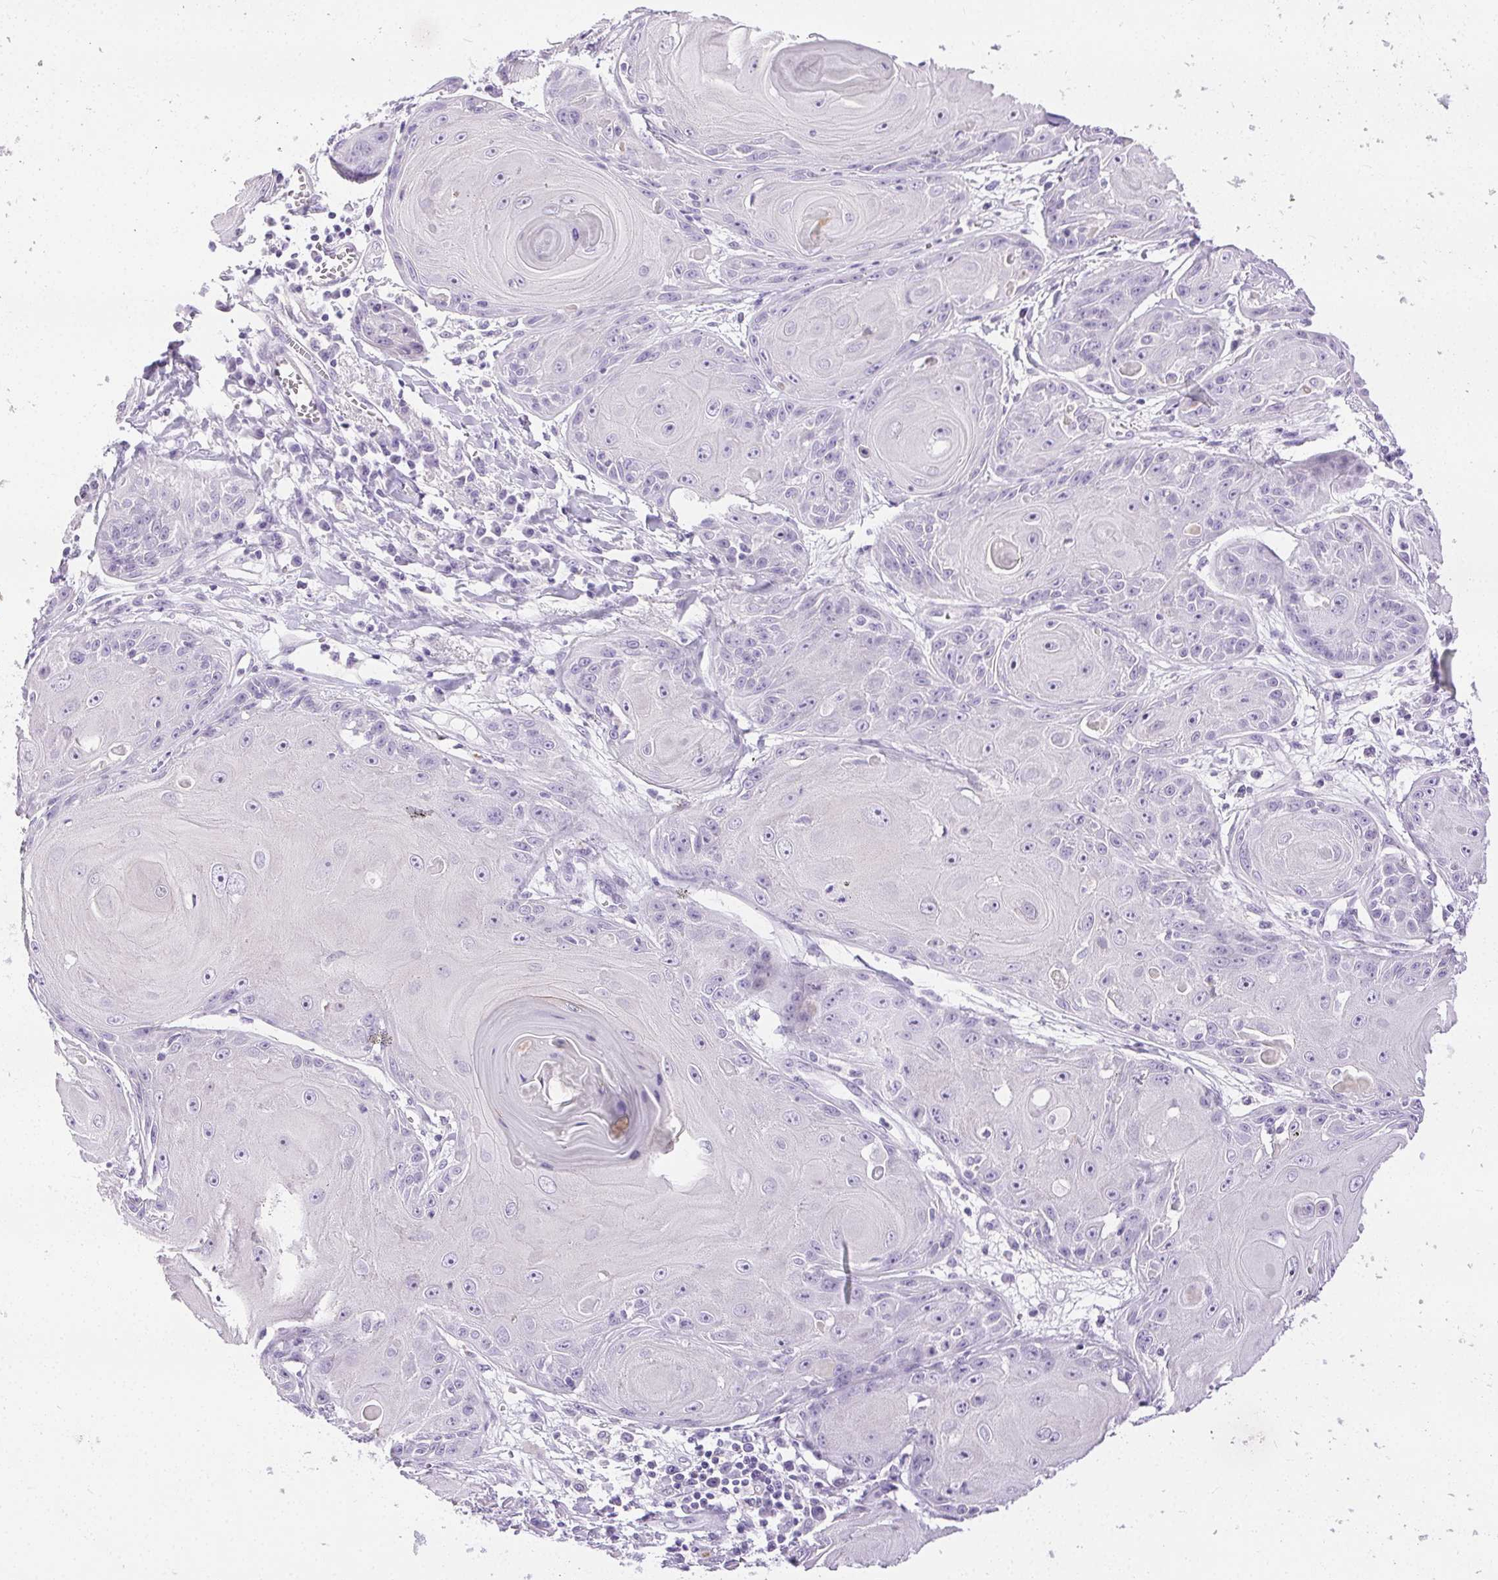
{"staining": {"intensity": "negative", "quantity": "none", "location": "none"}, "tissue": "skin cancer", "cell_type": "Tumor cells", "image_type": "cancer", "snomed": [{"axis": "morphology", "description": "Squamous cell carcinoma, NOS"}, {"axis": "topography", "description": "Skin"}, {"axis": "topography", "description": "Vulva"}], "caption": "Human skin squamous cell carcinoma stained for a protein using IHC displays no positivity in tumor cells.", "gene": "C20orf85", "patient": {"sex": "female", "age": 85}}